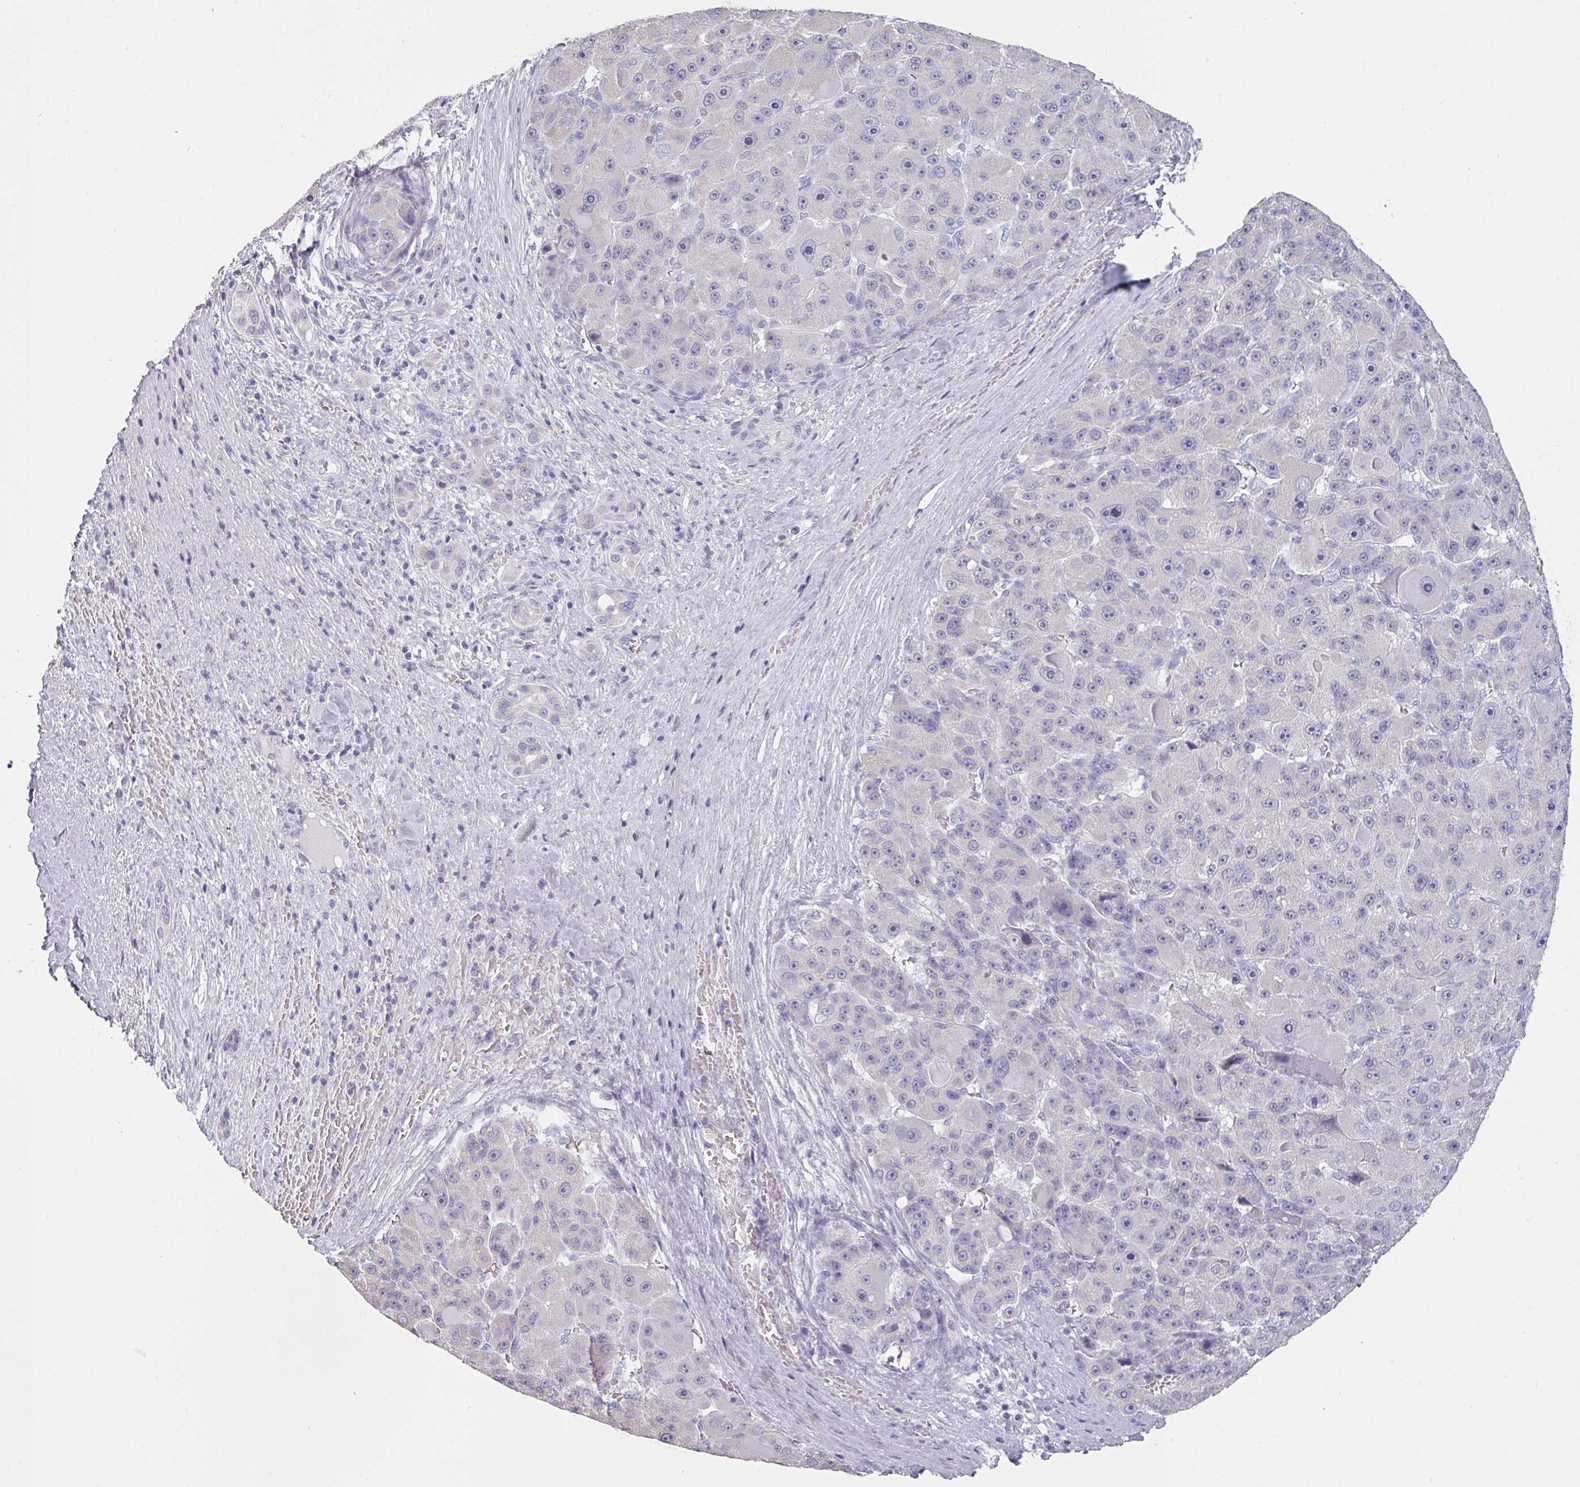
{"staining": {"intensity": "negative", "quantity": "none", "location": "none"}, "tissue": "liver cancer", "cell_type": "Tumor cells", "image_type": "cancer", "snomed": [{"axis": "morphology", "description": "Carcinoma, Hepatocellular, NOS"}, {"axis": "topography", "description": "Liver"}], "caption": "A high-resolution micrograph shows immunohistochemistry (IHC) staining of liver cancer (hepatocellular carcinoma), which shows no significant expression in tumor cells.", "gene": "SFTPA1", "patient": {"sex": "male", "age": 76}}